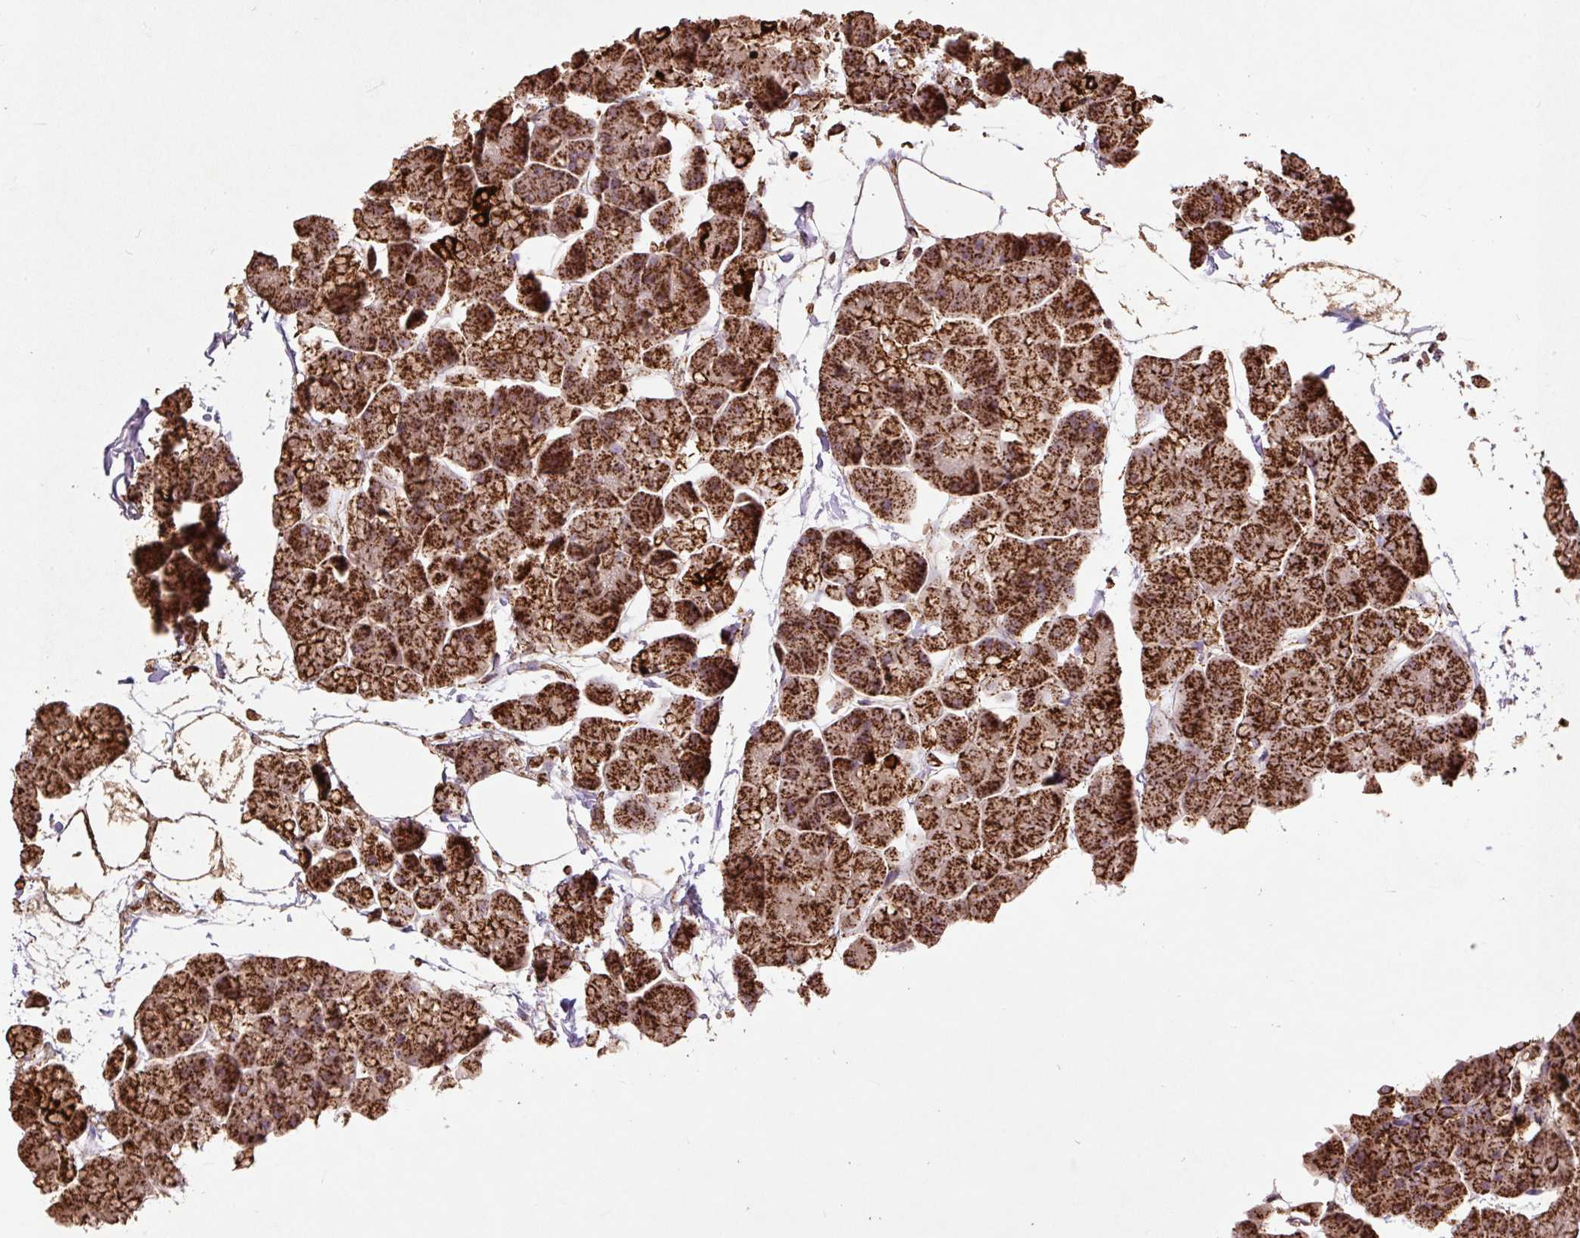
{"staining": {"intensity": "strong", "quantity": ">75%", "location": "cytoplasmic/membranous"}, "tissue": "pancreas", "cell_type": "Exocrine glandular cells", "image_type": "normal", "snomed": [{"axis": "morphology", "description": "Normal tissue, NOS"}, {"axis": "topography", "description": "Pancreas"}], "caption": "Strong cytoplasmic/membranous expression is identified in about >75% of exocrine glandular cells in unremarkable pancreas.", "gene": "ATP5F1A", "patient": {"sex": "male", "age": 35}}